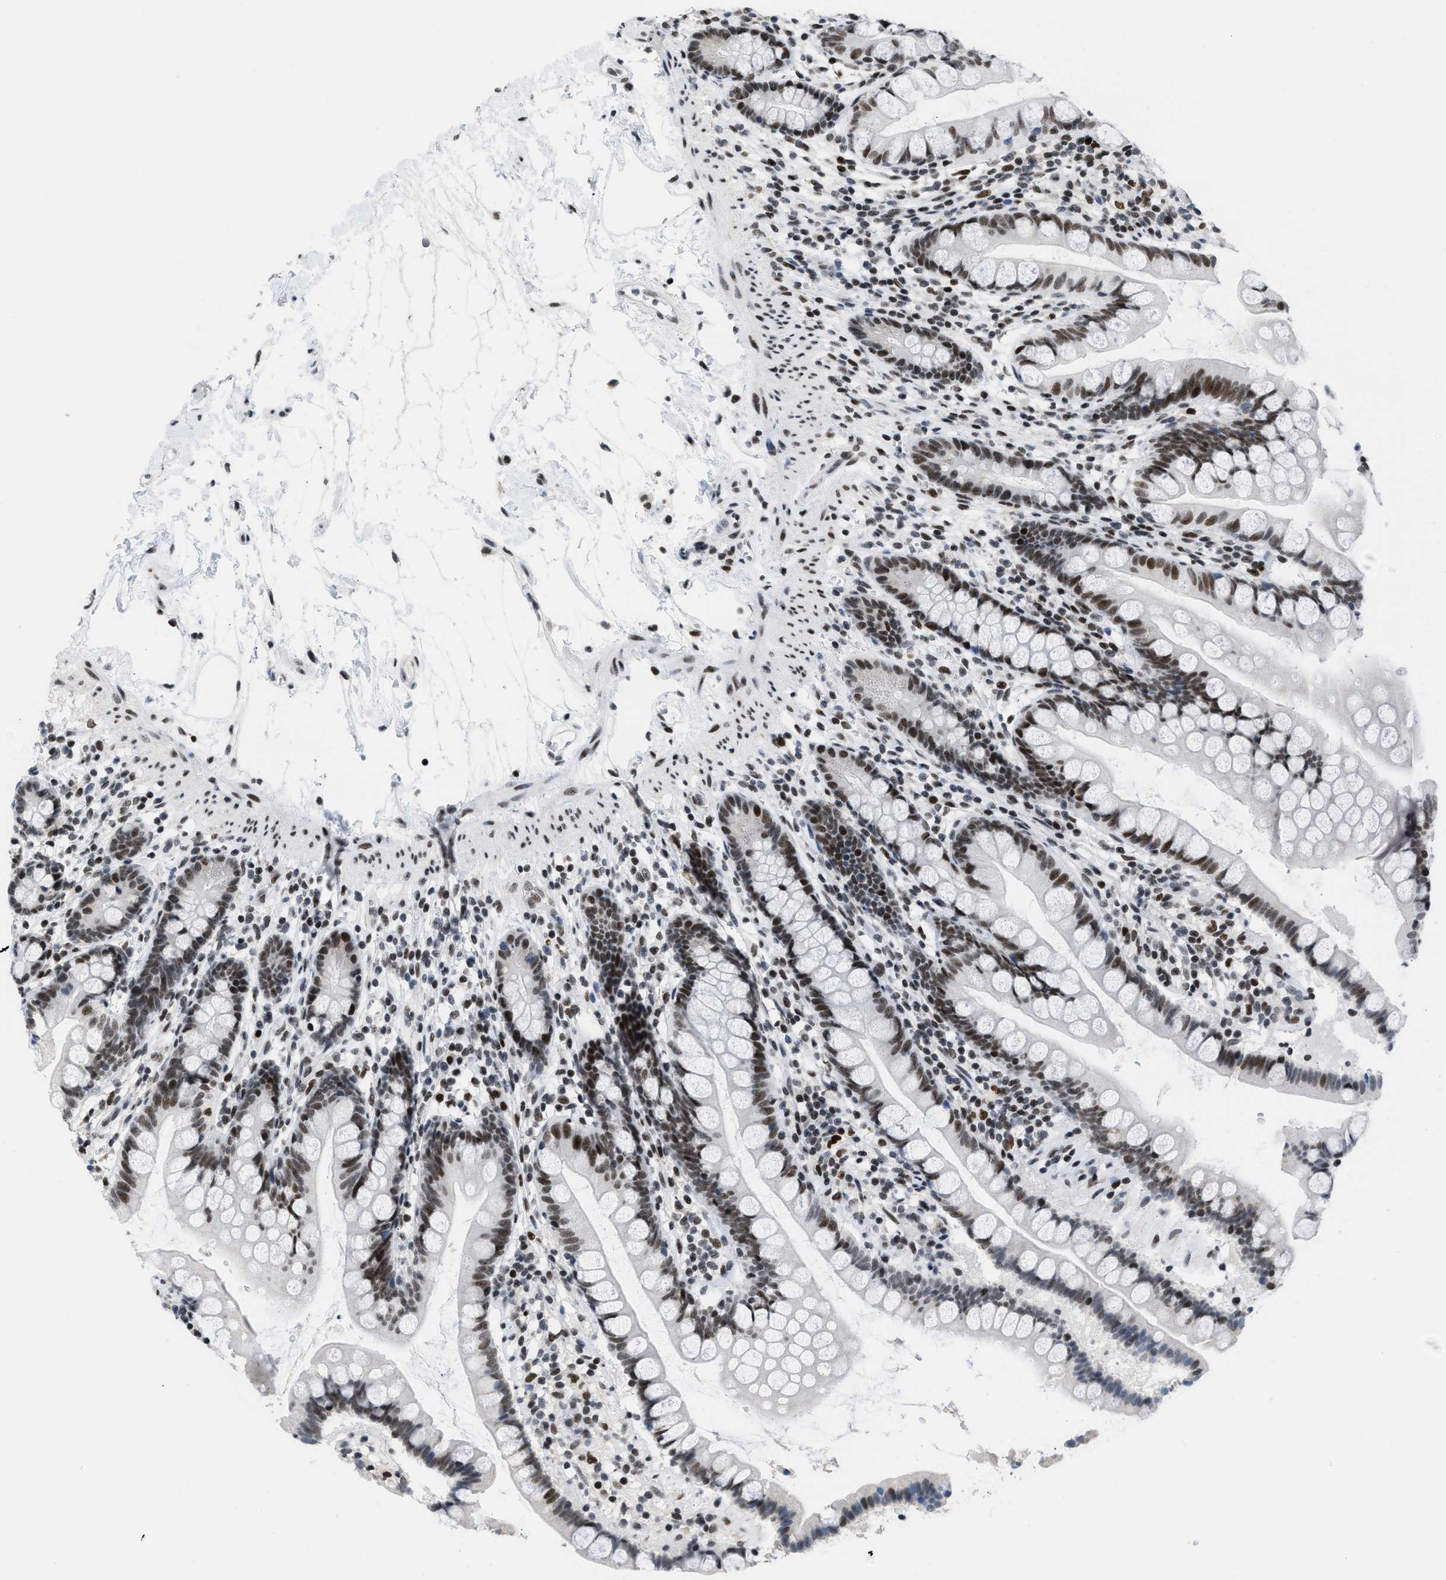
{"staining": {"intensity": "strong", "quantity": ">75%", "location": "nuclear"}, "tissue": "small intestine", "cell_type": "Glandular cells", "image_type": "normal", "snomed": [{"axis": "morphology", "description": "Normal tissue, NOS"}, {"axis": "topography", "description": "Small intestine"}], "caption": "The photomicrograph reveals a brown stain indicating the presence of a protein in the nuclear of glandular cells in small intestine.", "gene": "TERF2IP", "patient": {"sex": "female", "age": 84}}